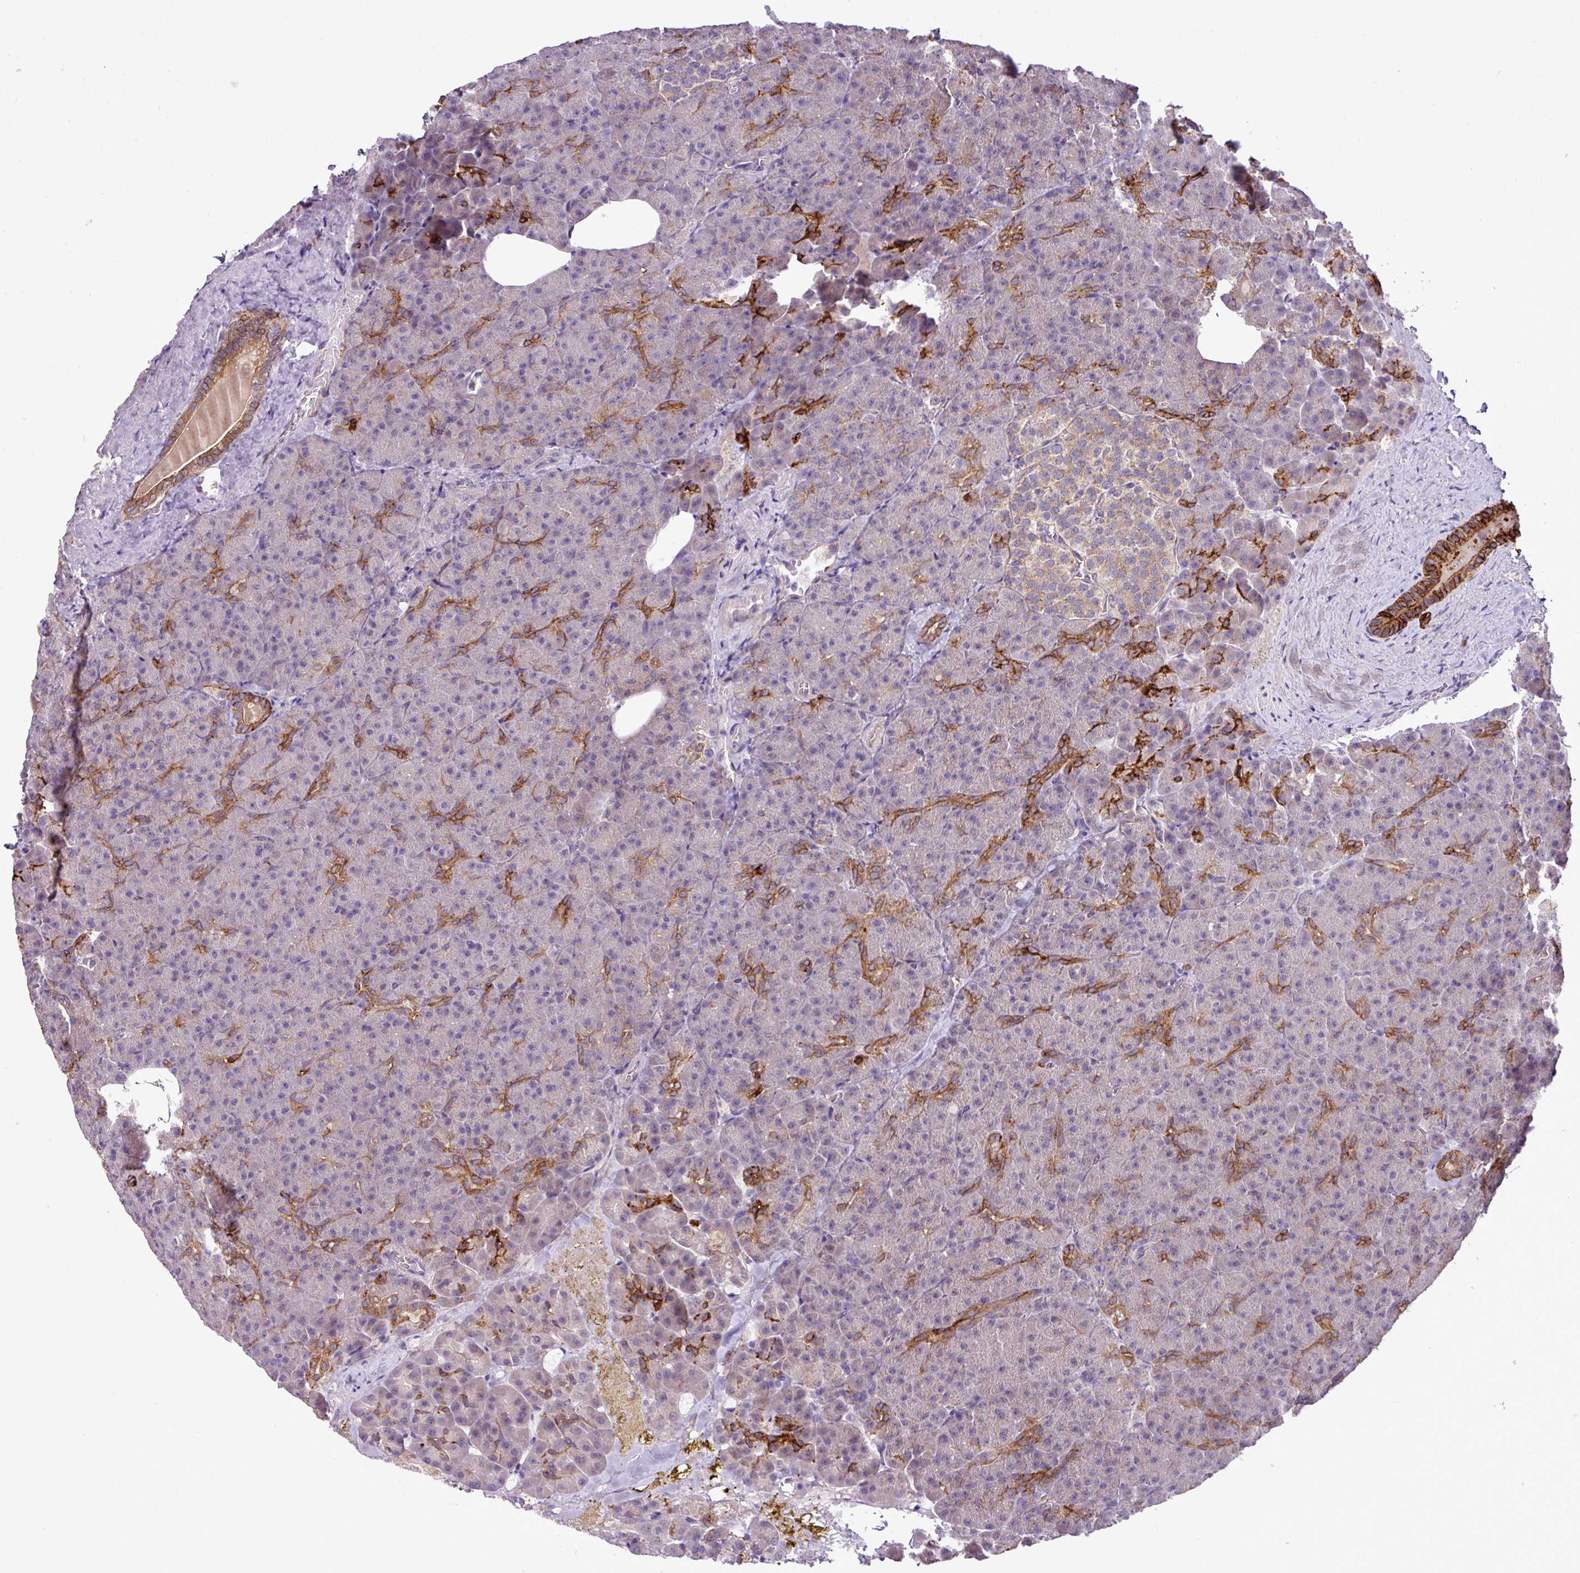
{"staining": {"intensity": "moderate", "quantity": "<25%", "location": "cytoplasmic/membranous"}, "tissue": "pancreas", "cell_type": "Exocrine glandular cells", "image_type": "normal", "snomed": [{"axis": "morphology", "description": "Normal tissue, NOS"}, {"axis": "topography", "description": "Pancreas"}], "caption": "High-power microscopy captured an immunohistochemistry (IHC) photomicrograph of unremarkable pancreas, revealing moderate cytoplasmic/membranous staining in approximately <25% of exocrine glandular cells.", "gene": "XIAP", "patient": {"sex": "female", "age": 74}}